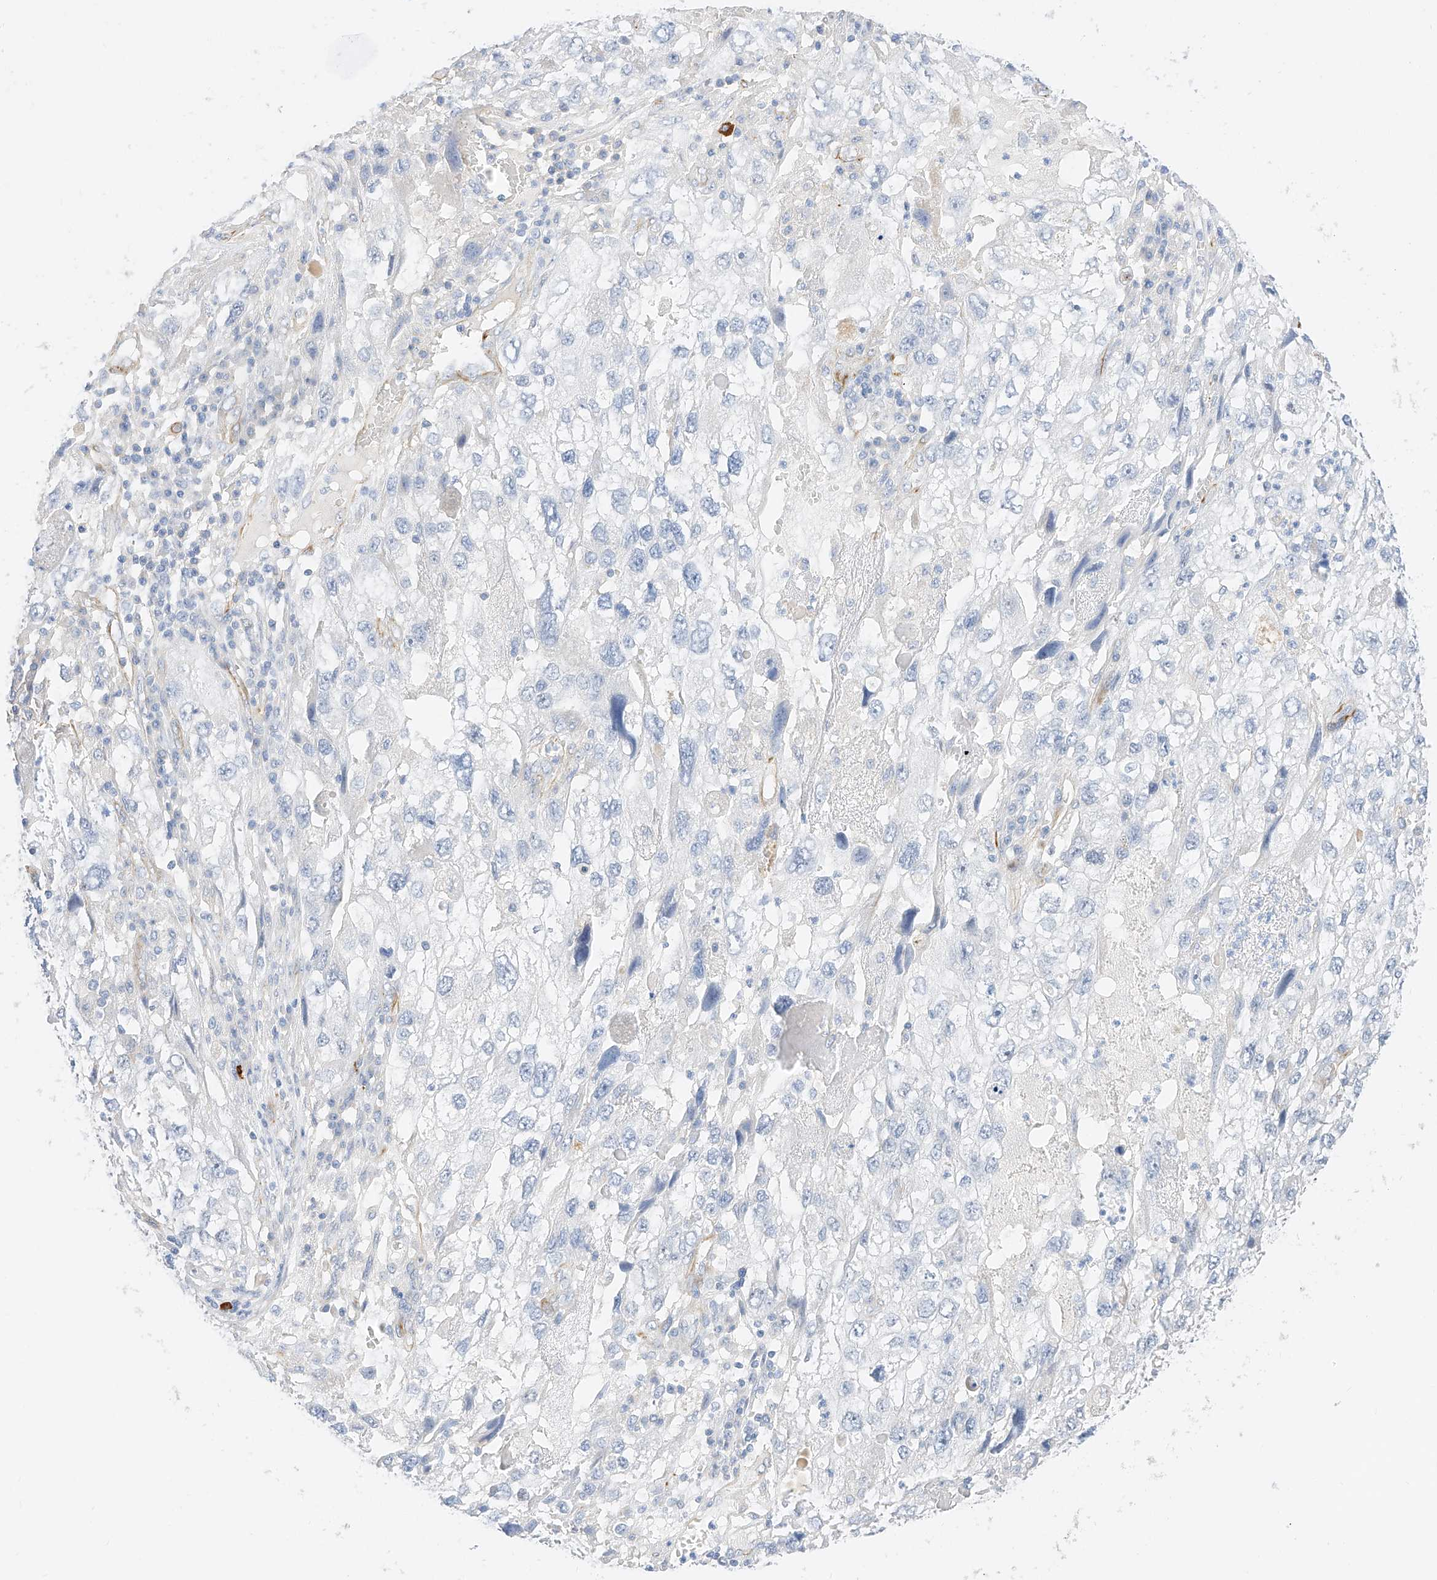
{"staining": {"intensity": "negative", "quantity": "none", "location": "none"}, "tissue": "endometrial cancer", "cell_type": "Tumor cells", "image_type": "cancer", "snomed": [{"axis": "morphology", "description": "Adenocarcinoma, NOS"}, {"axis": "topography", "description": "Endometrium"}], "caption": "IHC of human endometrial adenocarcinoma displays no staining in tumor cells.", "gene": "CDCP2", "patient": {"sex": "female", "age": 49}}